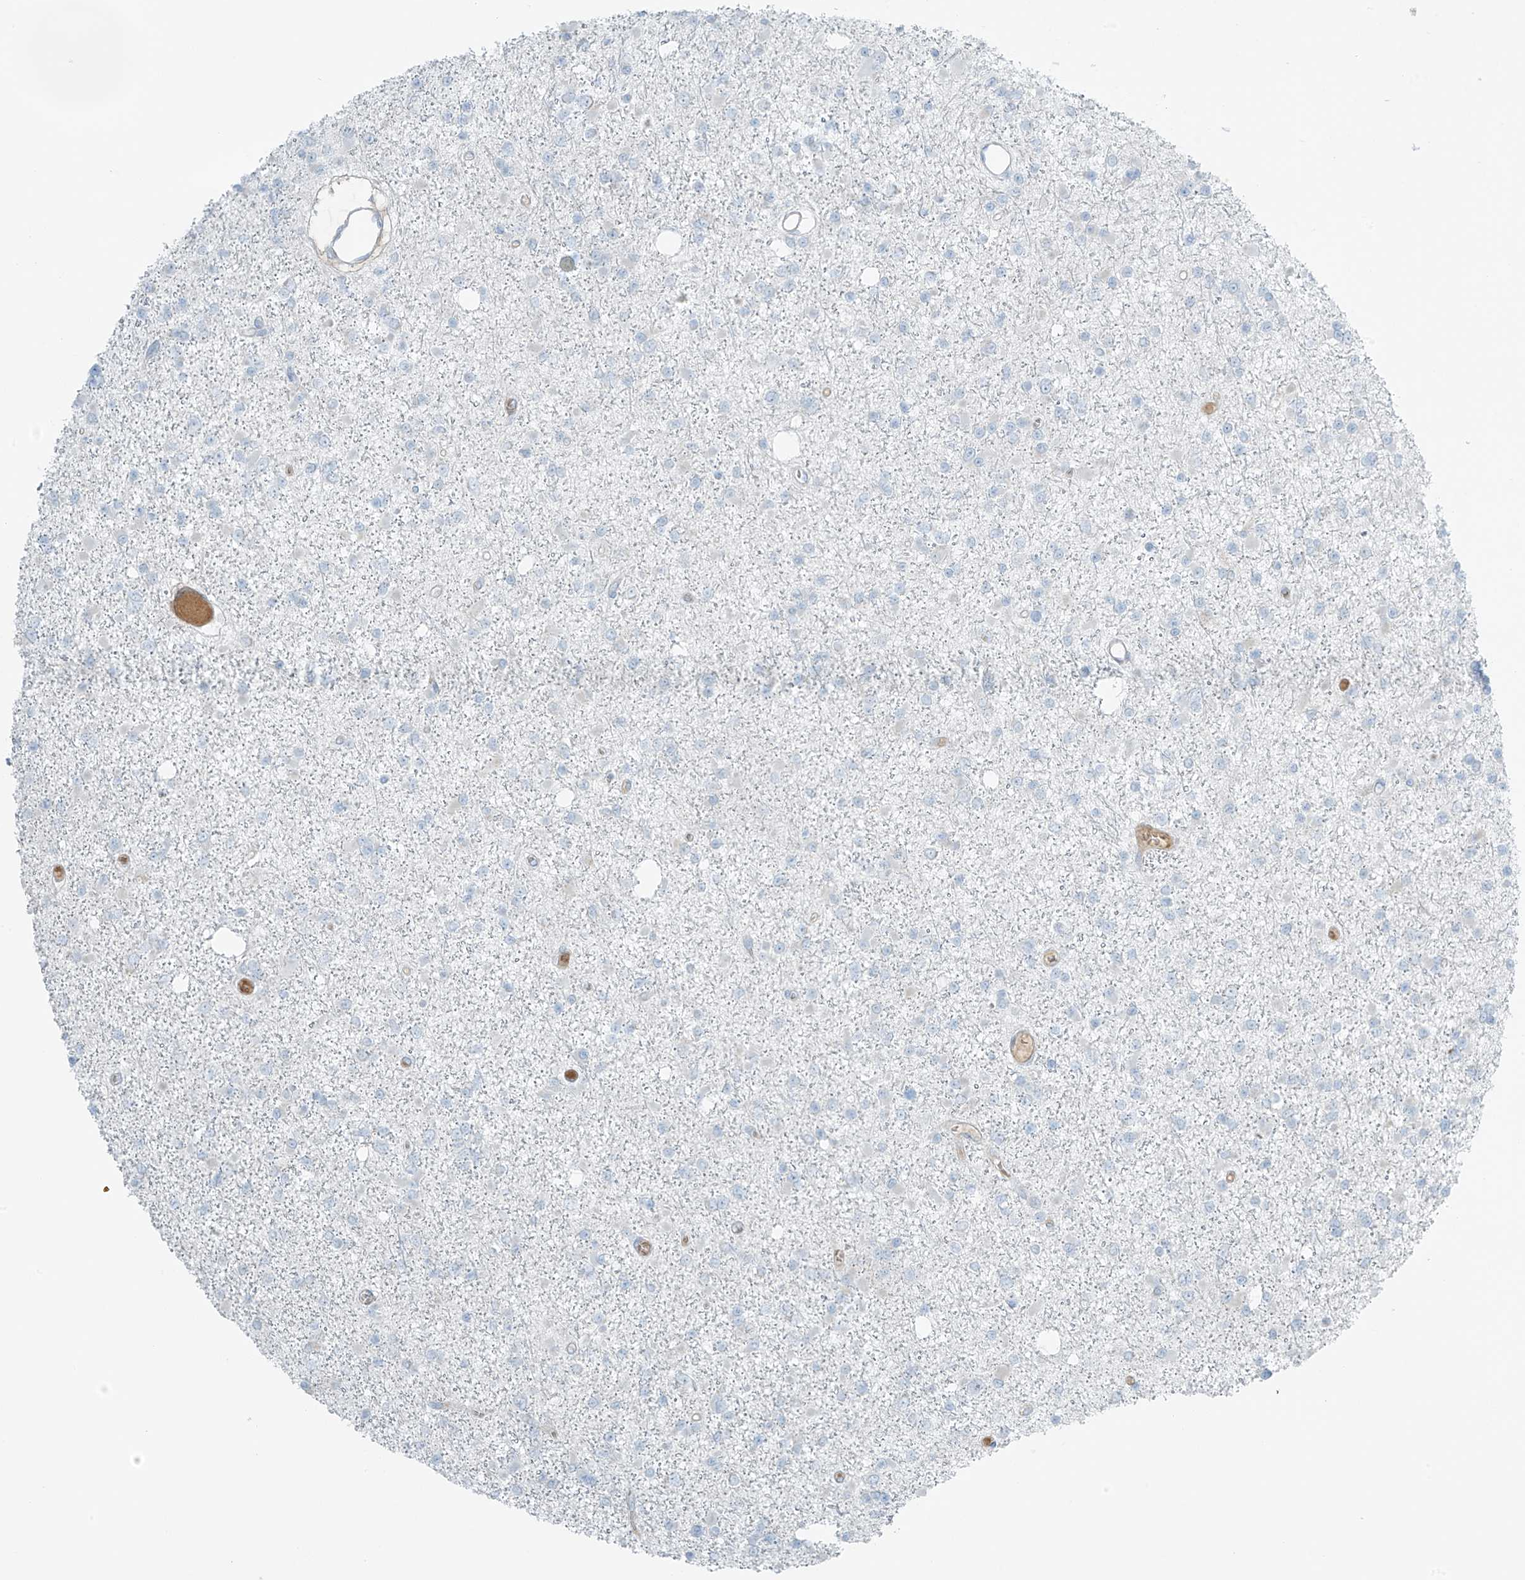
{"staining": {"intensity": "negative", "quantity": "none", "location": "none"}, "tissue": "glioma", "cell_type": "Tumor cells", "image_type": "cancer", "snomed": [{"axis": "morphology", "description": "Glioma, malignant, Low grade"}, {"axis": "topography", "description": "Brain"}], "caption": "The immunohistochemistry histopathology image has no significant staining in tumor cells of glioma tissue.", "gene": "FAM131C", "patient": {"sex": "female", "age": 22}}